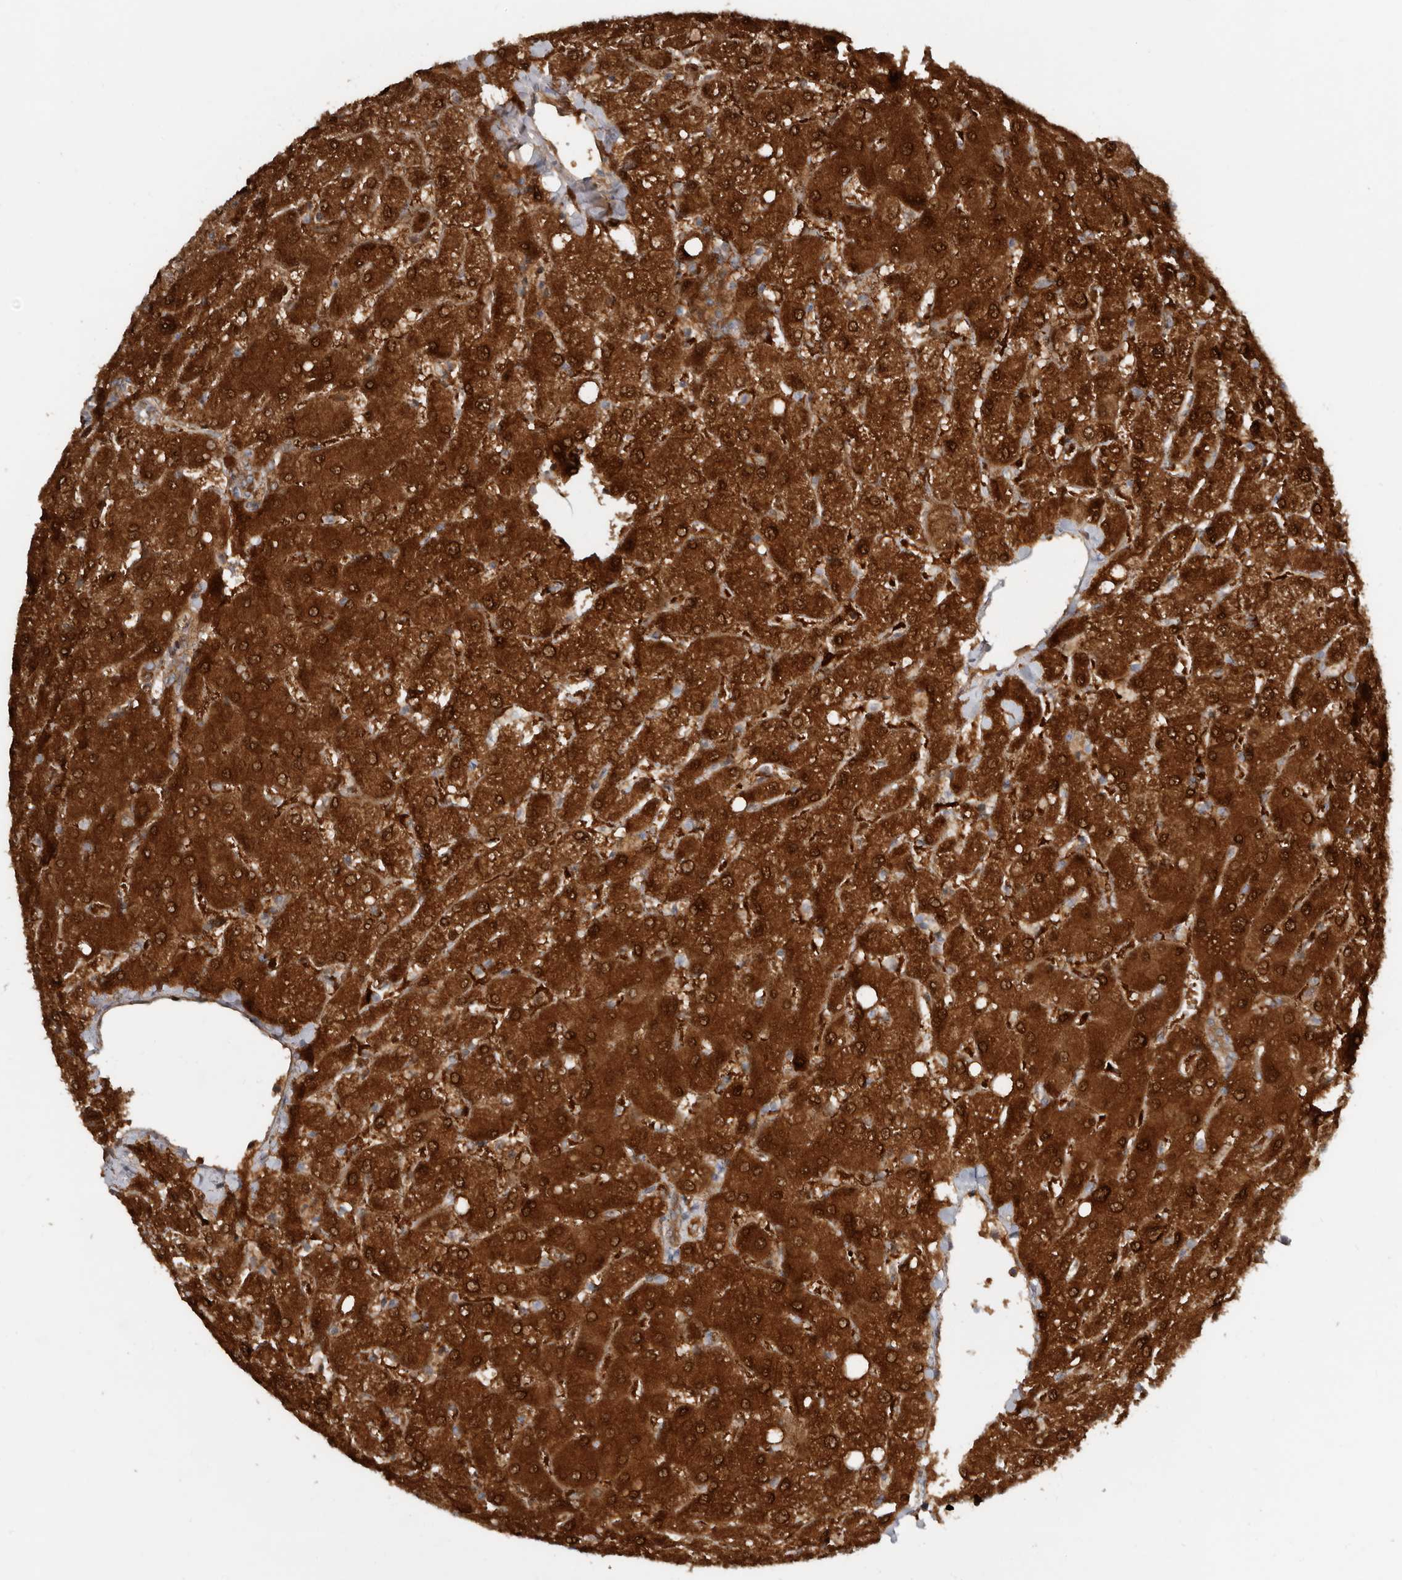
{"staining": {"intensity": "moderate", "quantity": ">75%", "location": "cytoplasmic/membranous"}, "tissue": "liver", "cell_type": "Cholangiocytes", "image_type": "normal", "snomed": [{"axis": "morphology", "description": "Normal tissue, NOS"}, {"axis": "topography", "description": "Liver"}], "caption": "Immunohistochemical staining of benign human liver reveals medium levels of moderate cytoplasmic/membranous positivity in about >75% of cholangiocytes. (Brightfield microscopy of DAB IHC at high magnification).", "gene": "RBKS", "patient": {"sex": "female", "age": 54}}